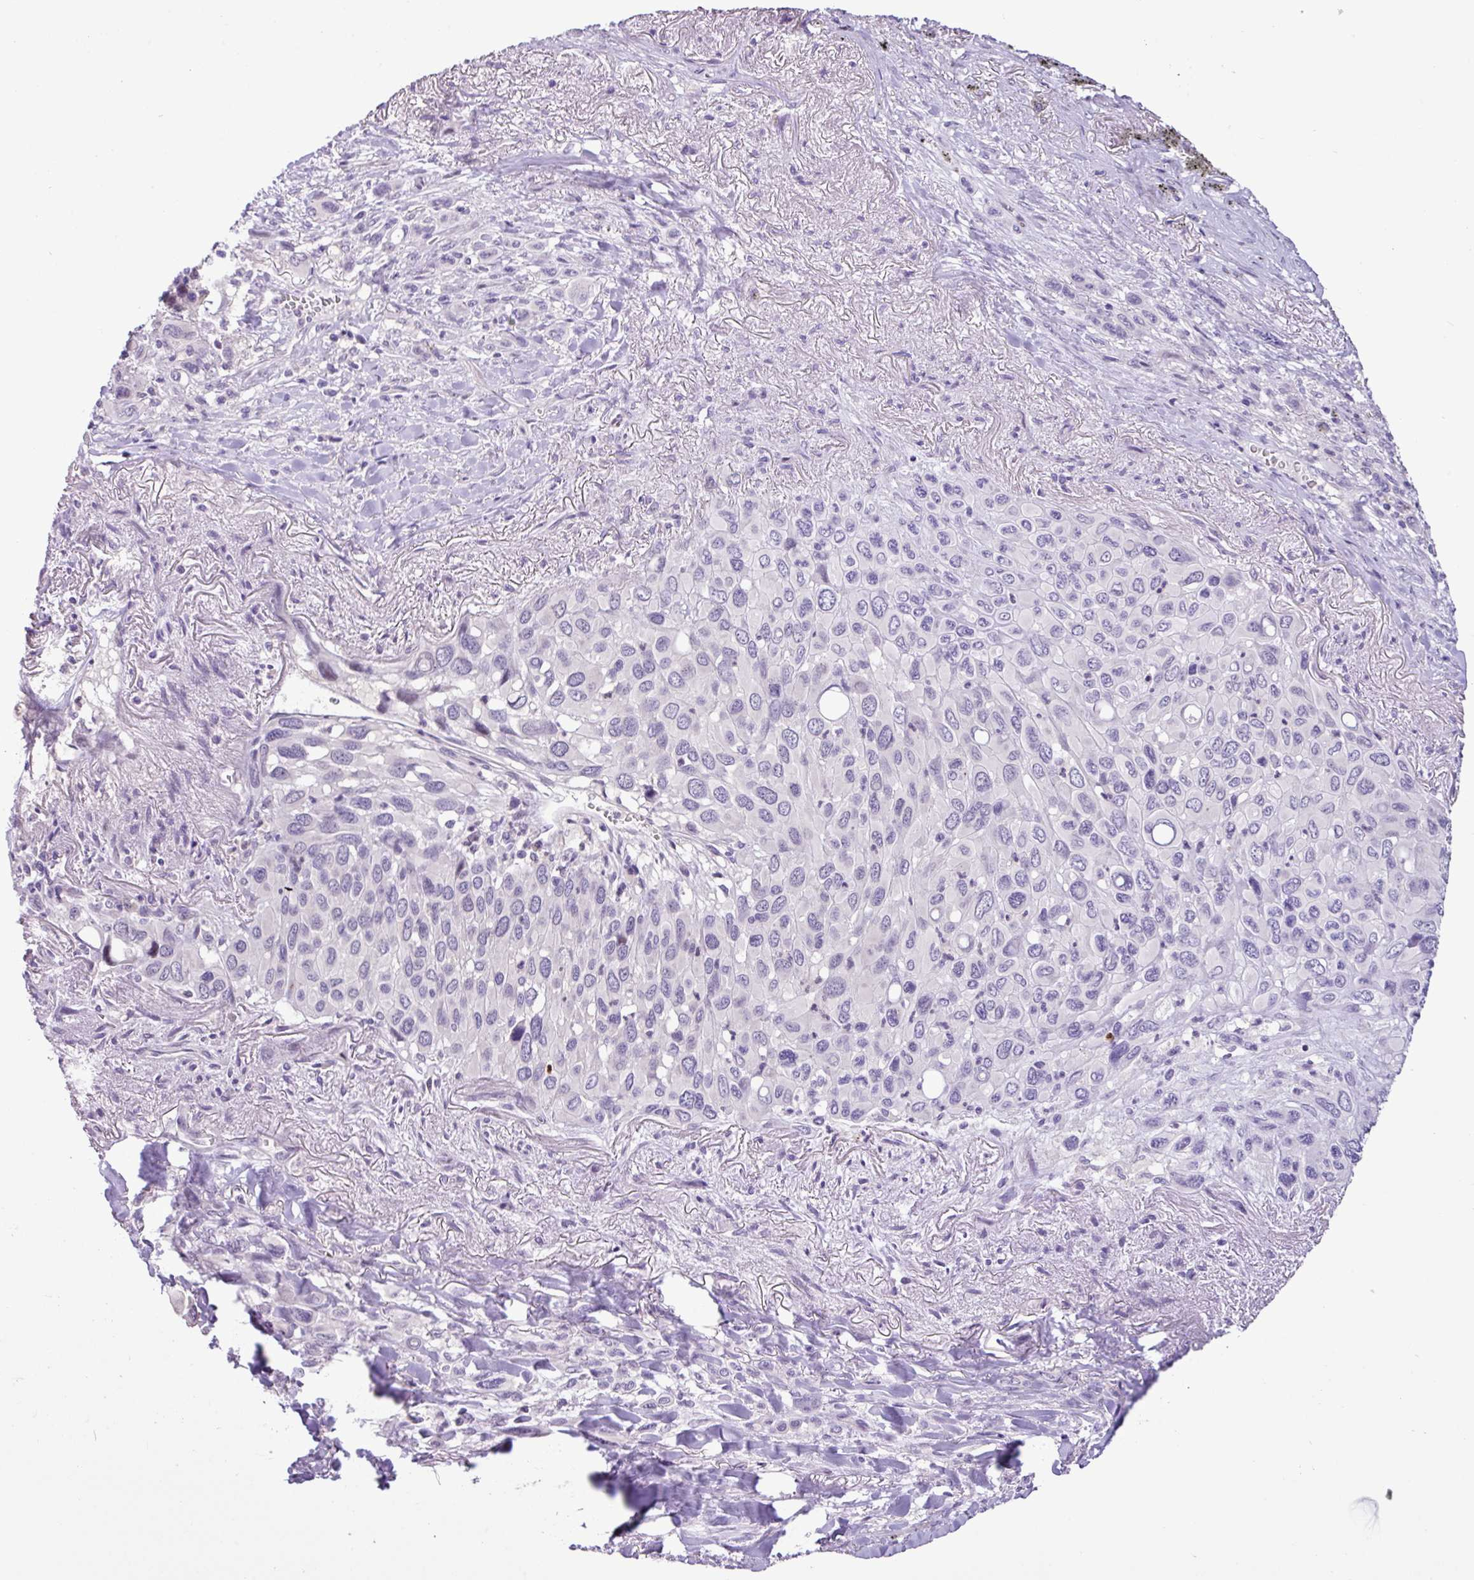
{"staining": {"intensity": "negative", "quantity": "none", "location": "none"}, "tissue": "melanoma", "cell_type": "Tumor cells", "image_type": "cancer", "snomed": [{"axis": "morphology", "description": "Malignant melanoma, Metastatic site"}, {"axis": "topography", "description": "Lung"}], "caption": "A micrograph of human melanoma is negative for staining in tumor cells.", "gene": "PNLDC1", "patient": {"sex": "male", "age": 48}}